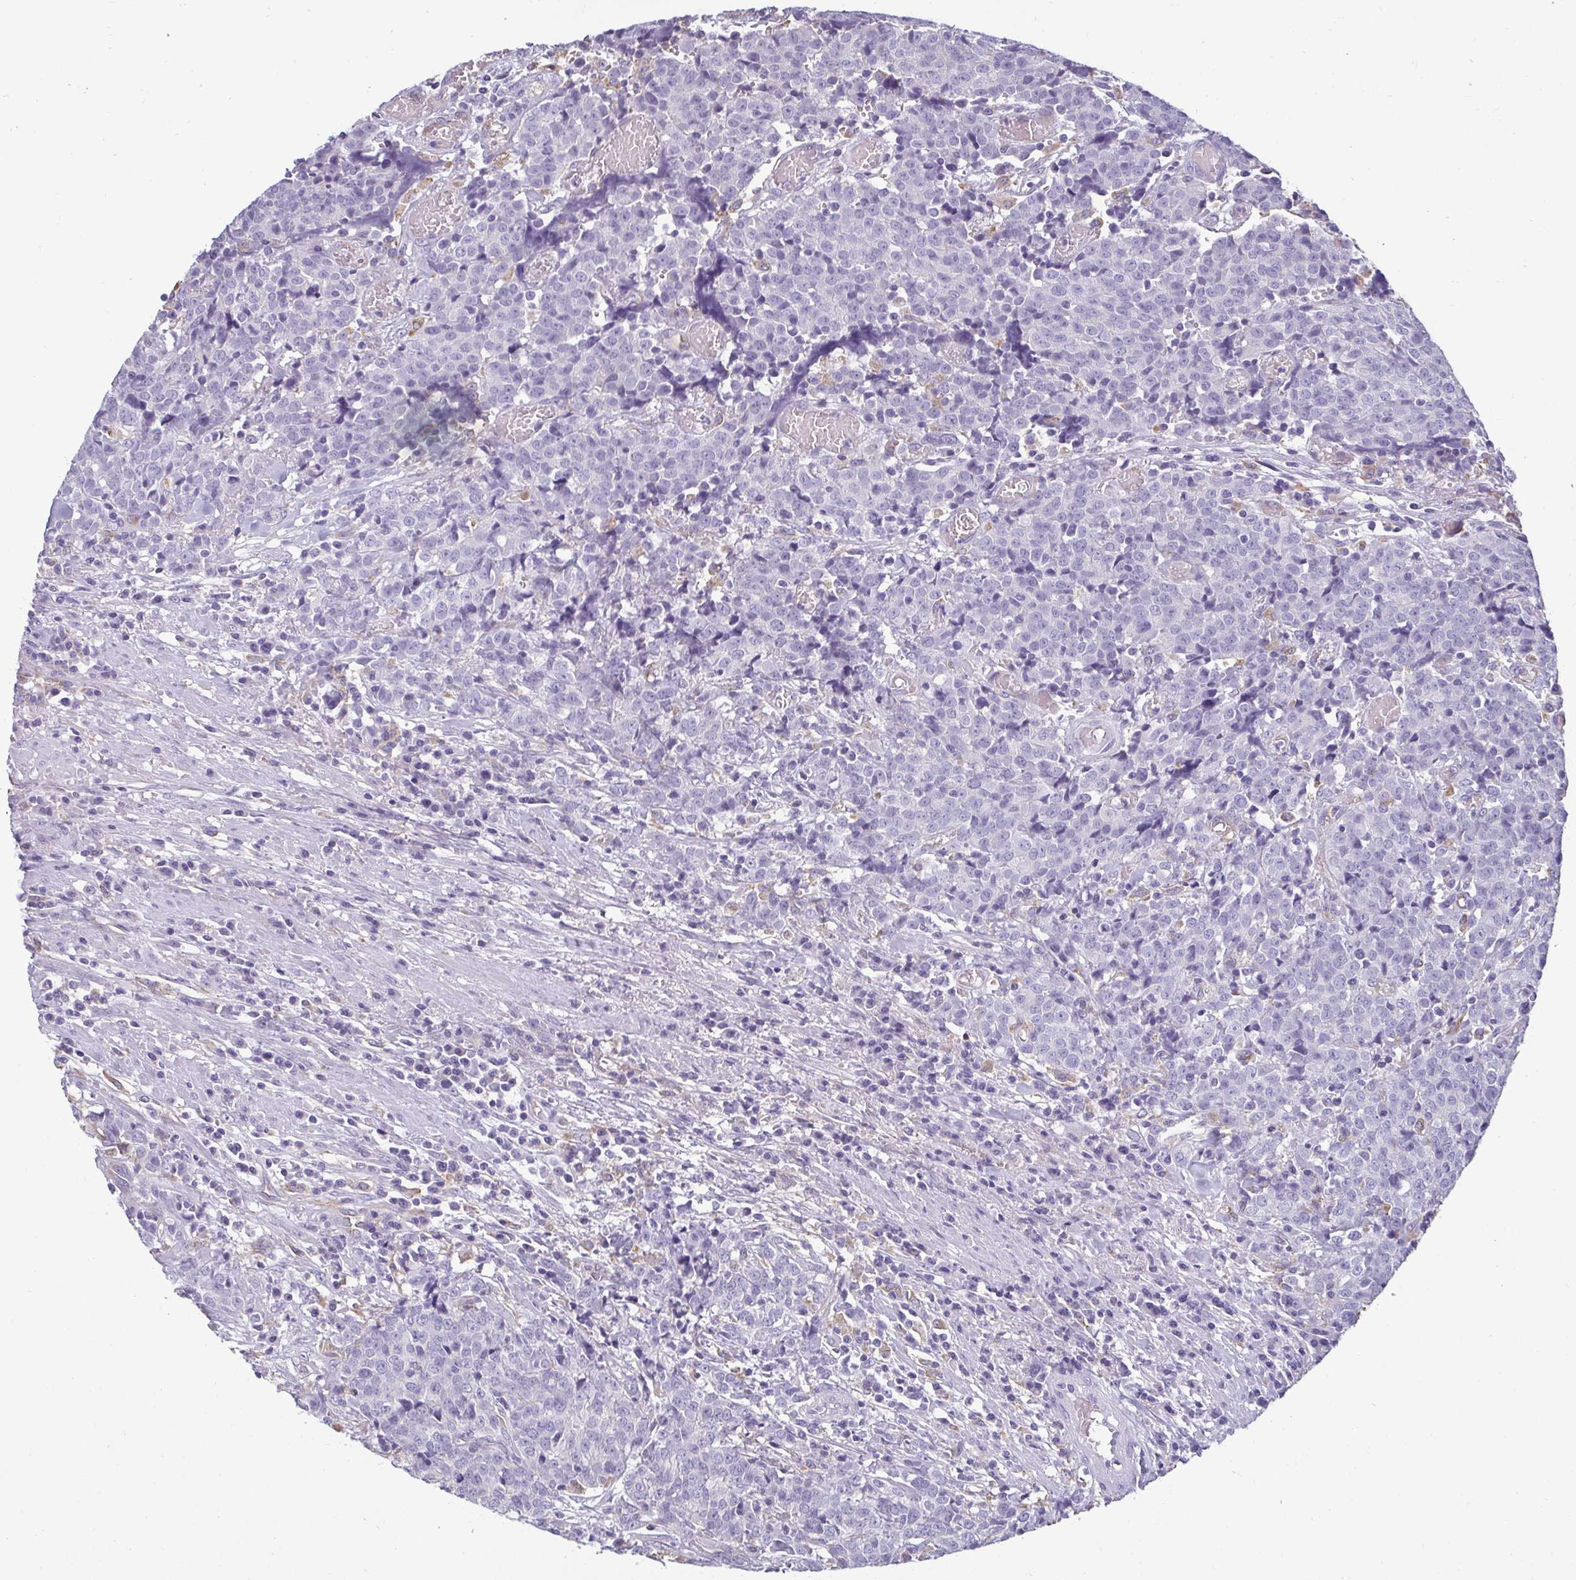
{"staining": {"intensity": "negative", "quantity": "none", "location": "none"}, "tissue": "prostate cancer", "cell_type": "Tumor cells", "image_type": "cancer", "snomed": [{"axis": "morphology", "description": "Adenocarcinoma, High grade"}, {"axis": "topography", "description": "Prostate and seminal vesicle, NOS"}], "caption": "Immunohistochemical staining of human high-grade adenocarcinoma (prostate) shows no significant expression in tumor cells.", "gene": "PDE2A", "patient": {"sex": "male", "age": 60}}